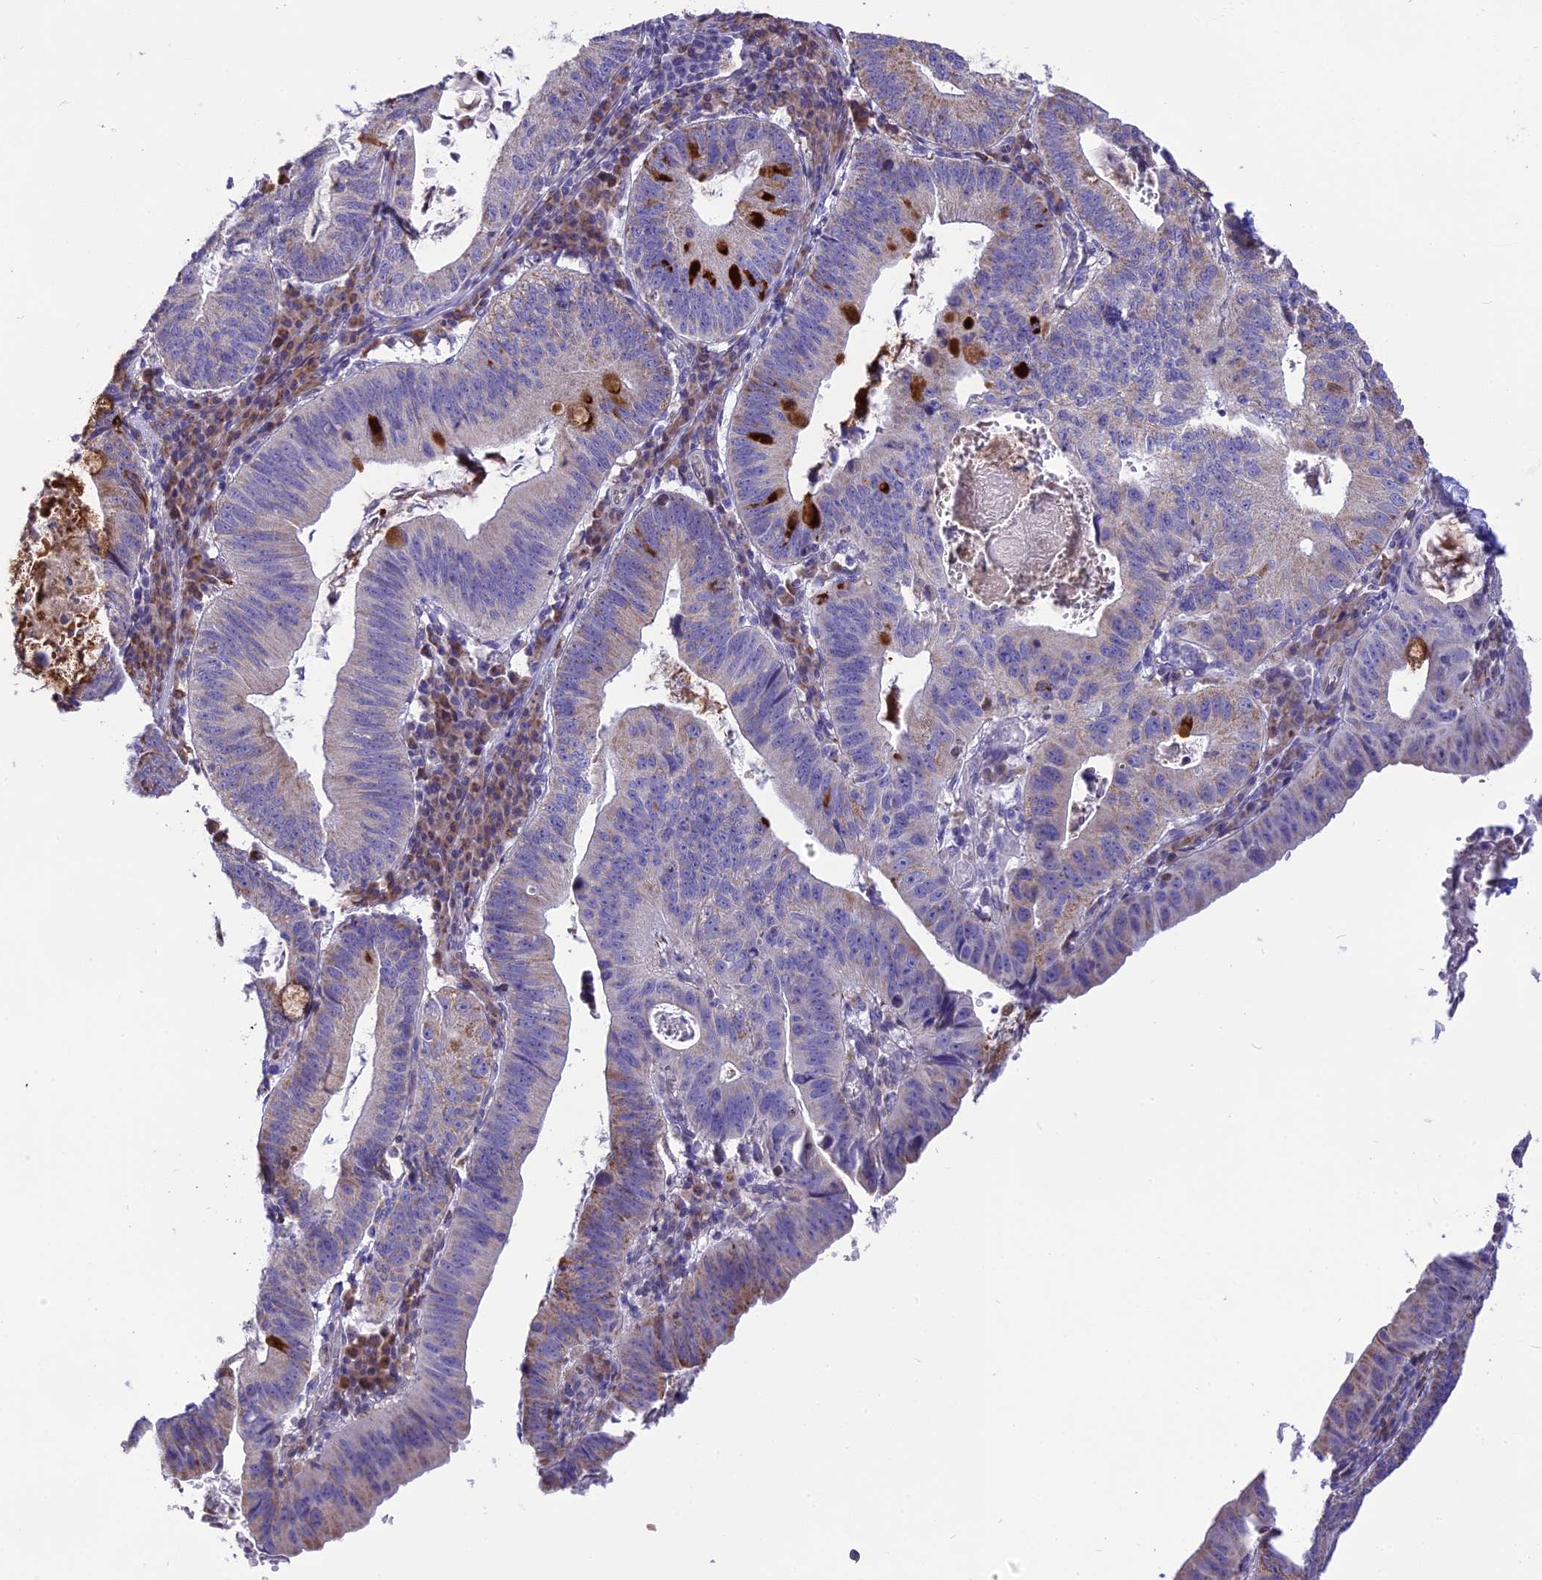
{"staining": {"intensity": "strong", "quantity": "<25%", "location": "cytoplasmic/membranous"}, "tissue": "stomach cancer", "cell_type": "Tumor cells", "image_type": "cancer", "snomed": [{"axis": "morphology", "description": "Adenocarcinoma, NOS"}, {"axis": "topography", "description": "Stomach"}], "caption": "DAB immunohistochemical staining of stomach cancer (adenocarcinoma) displays strong cytoplasmic/membranous protein positivity in about <25% of tumor cells. The staining was performed using DAB (3,3'-diaminobenzidine), with brown indicating positive protein expression. Nuclei are stained blue with hematoxylin.", "gene": "DOC2B", "patient": {"sex": "male", "age": 59}}